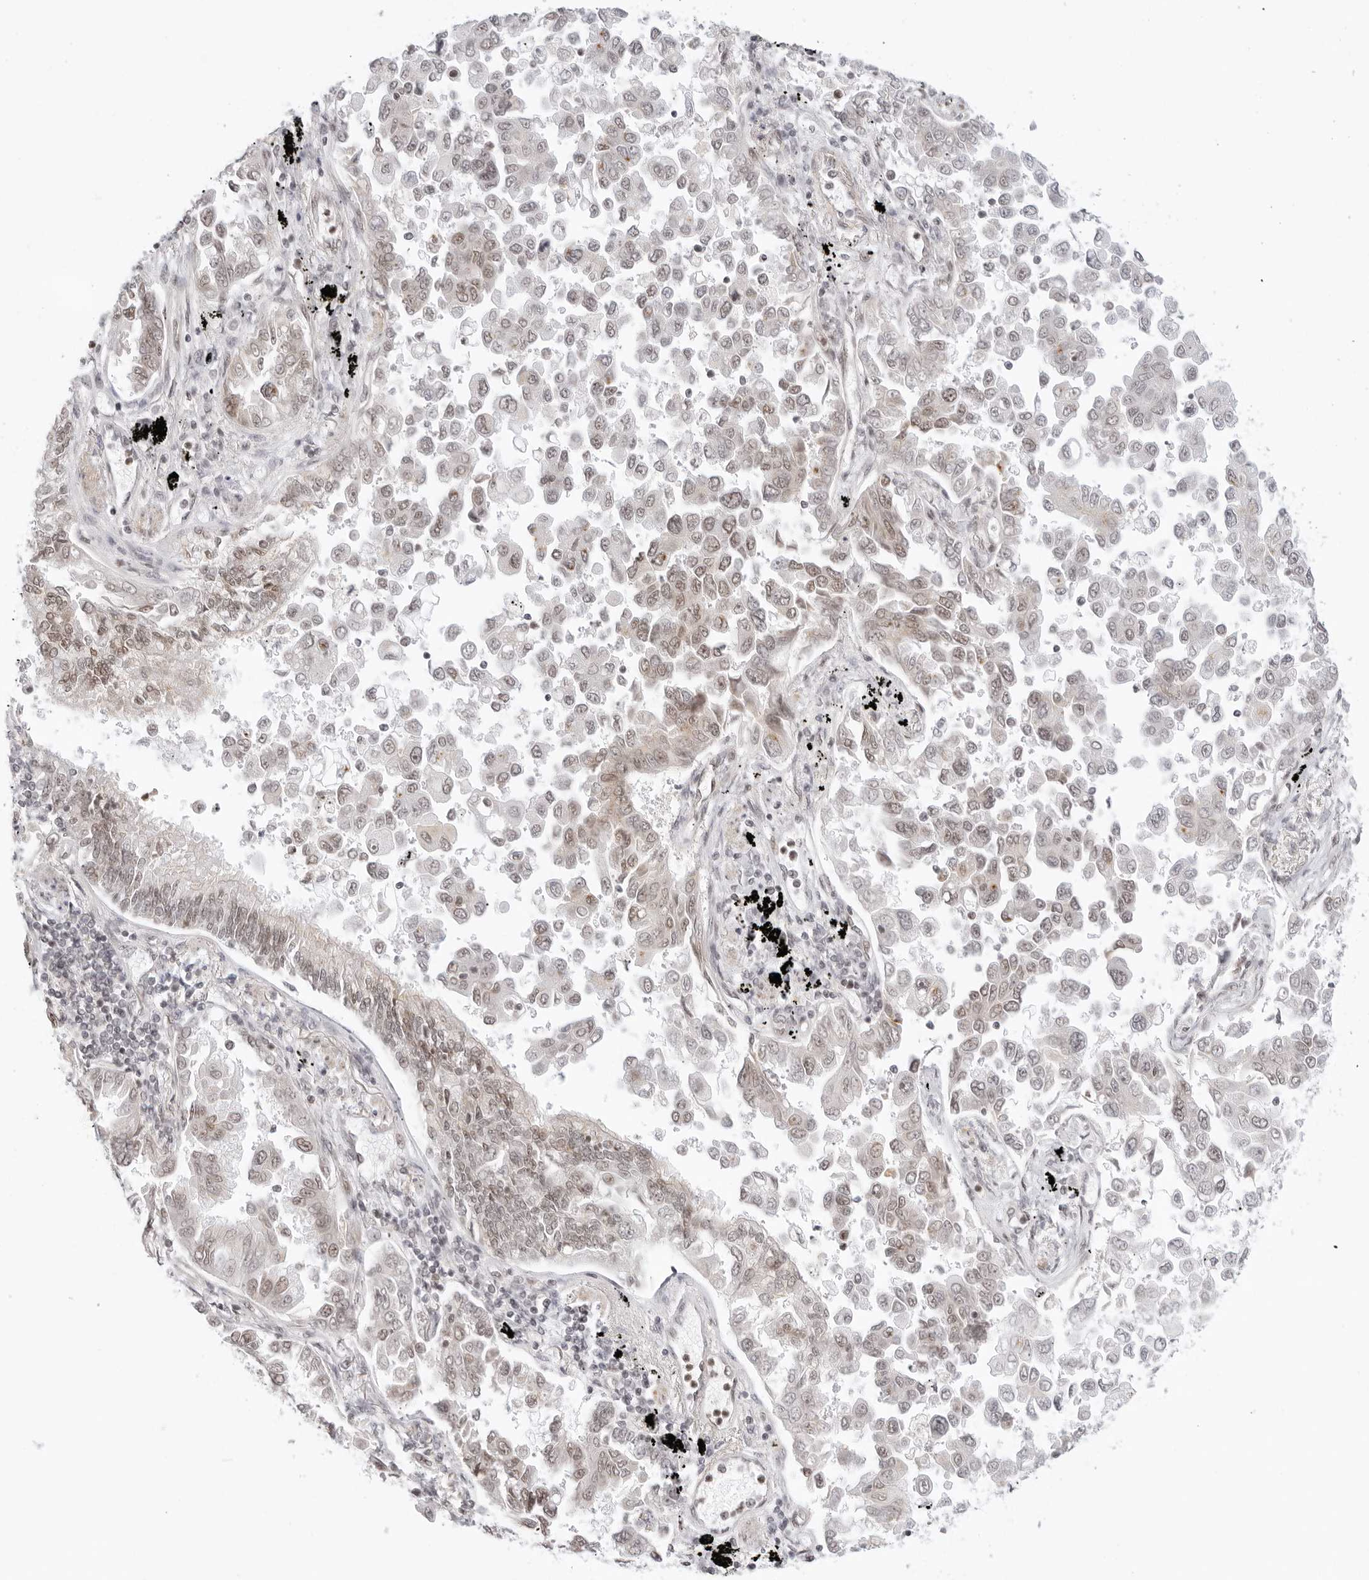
{"staining": {"intensity": "weak", "quantity": "25%-75%", "location": "nuclear"}, "tissue": "lung cancer", "cell_type": "Tumor cells", "image_type": "cancer", "snomed": [{"axis": "morphology", "description": "Adenocarcinoma, NOS"}, {"axis": "topography", "description": "Lung"}], "caption": "Tumor cells reveal weak nuclear staining in about 25%-75% of cells in lung cancer (adenocarcinoma).", "gene": "TCIM", "patient": {"sex": "female", "age": 67}}